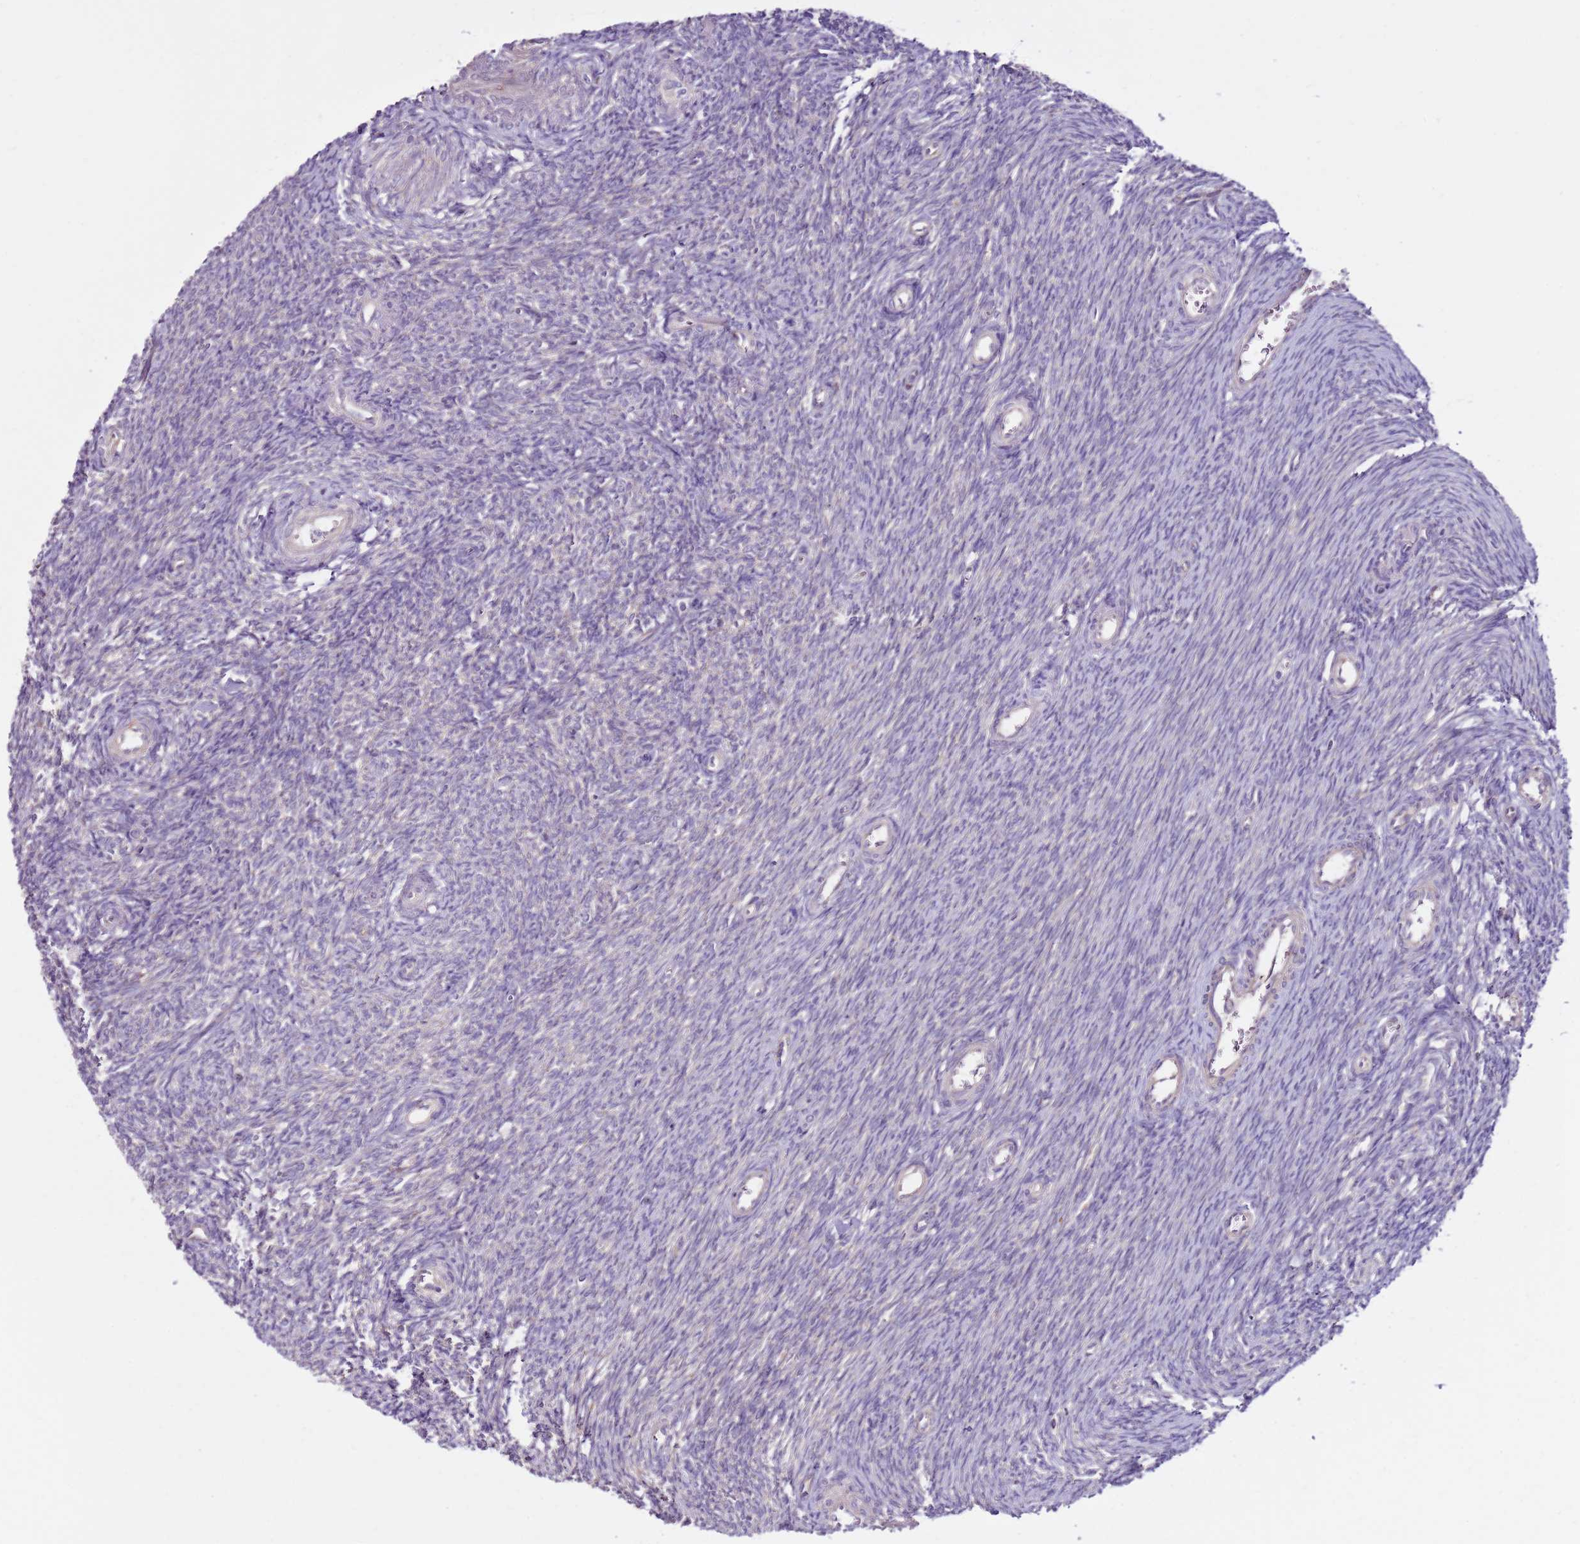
{"staining": {"intensity": "negative", "quantity": "none", "location": "none"}, "tissue": "ovary", "cell_type": "Ovarian stroma cells", "image_type": "normal", "snomed": [{"axis": "morphology", "description": "Normal tissue, NOS"}, {"axis": "topography", "description": "Ovary"}], "caption": "DAB (3,3'-diaminobenzidine) immunohistochemical staining of benign ovary demonstrates no significant staining in ovarian stroma cells. (DAB (3,3'-diaminobenzidine) immunohistochemistry visualized using brightfield microscopy, high magnification).", "gene": "SMG1", "patient": {"sex": "female", "age": 44}}